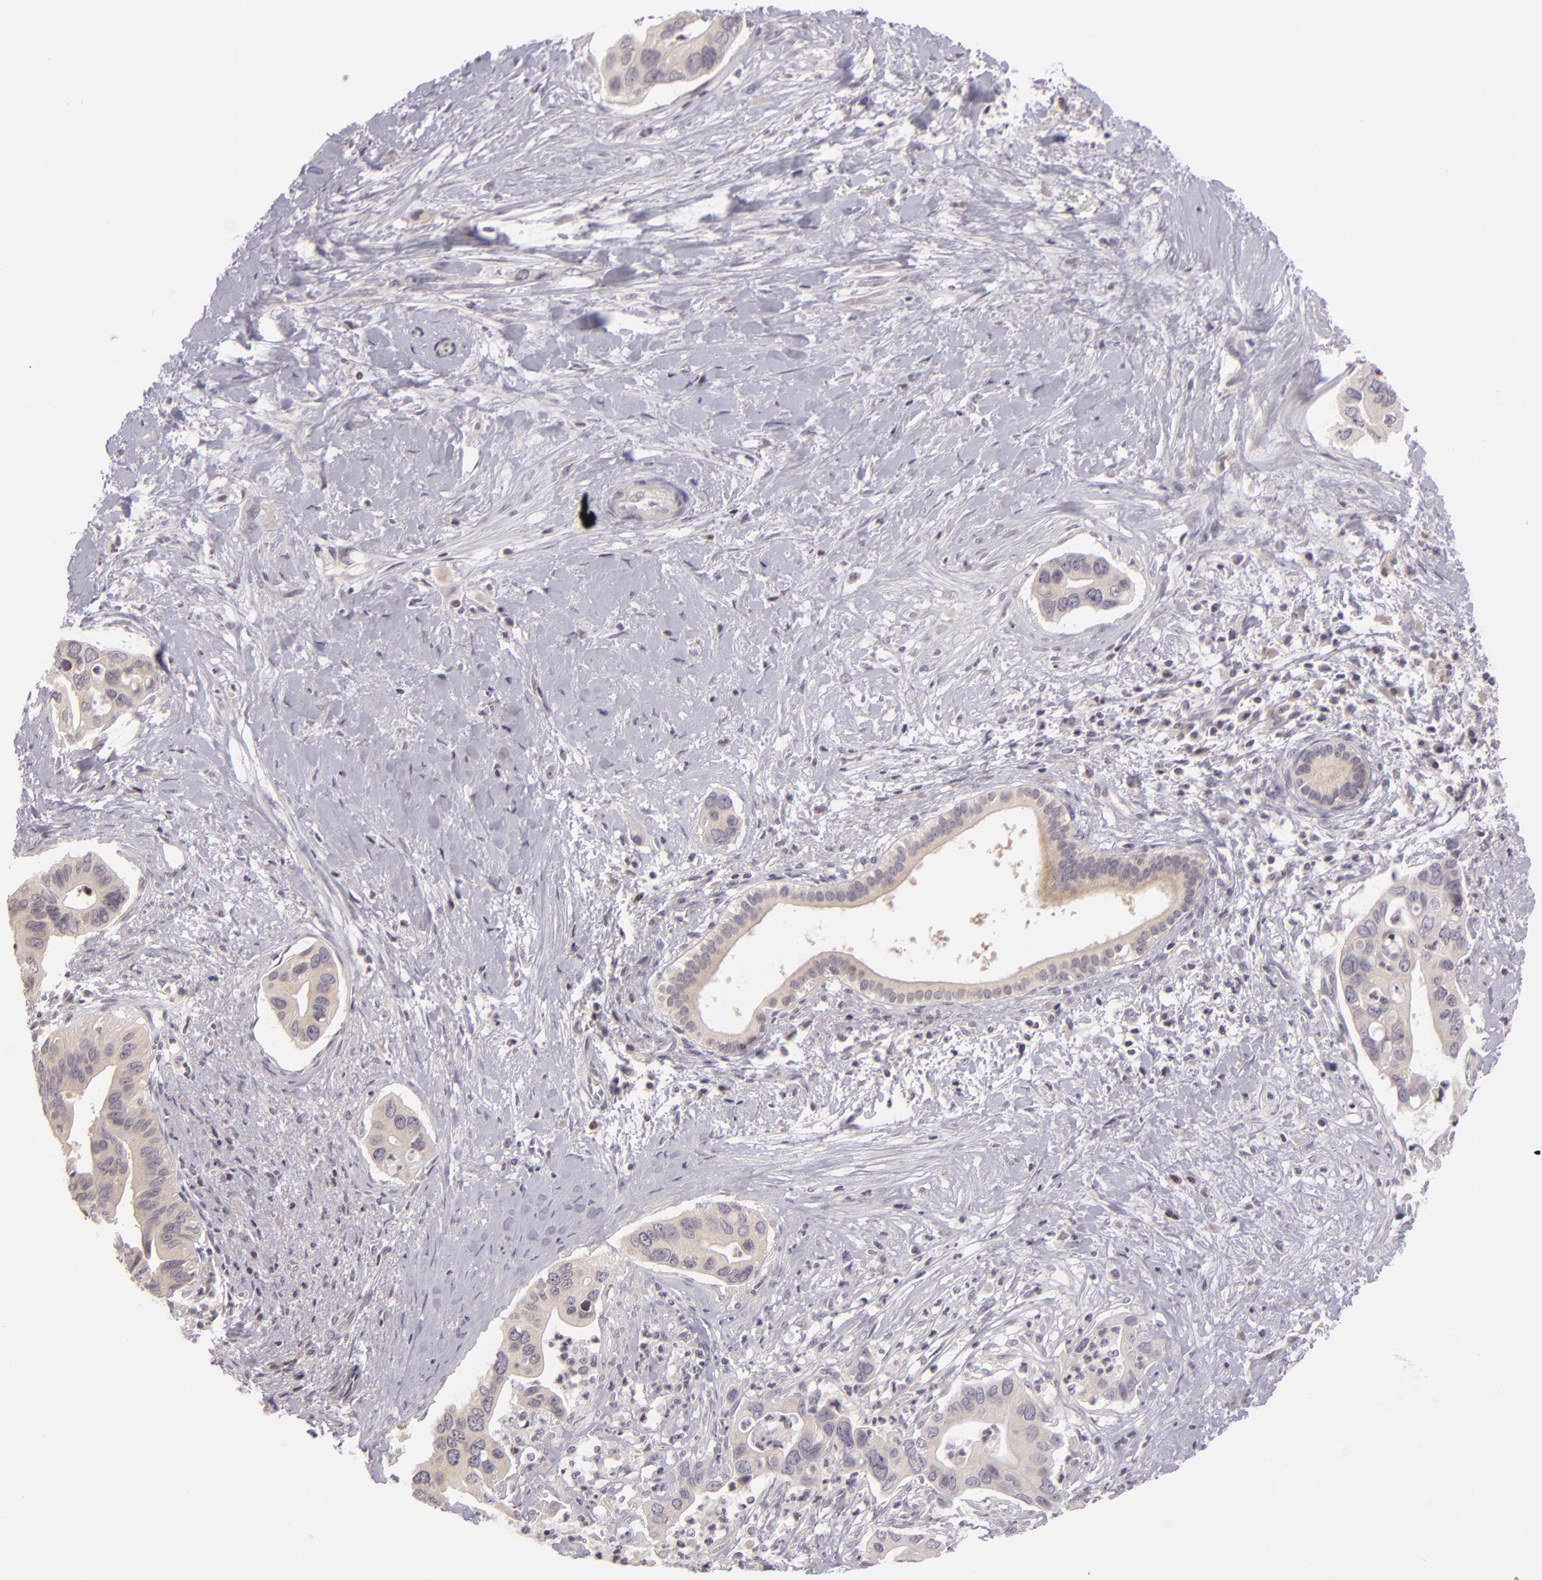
{"staining": {"intensity": "negative", "quantity": "none", "location": "none"}, "tissue": "liver cancer", "cell_type": "Tumor cells", "image_type": "cancer", "snomed": [{"axis": "morphology", "description": "Cholangiocarcinoma"}, {"axis": "topography", "description": "Liver"}], "caption": "Immunohistochemistry of human liver cancer (cholangiocarcinoma) reveals no expression in tumor cells. Nuclei are stained in blue.", "gene": "AKAP6", "patient": {"sex": "female", "age": 65}}